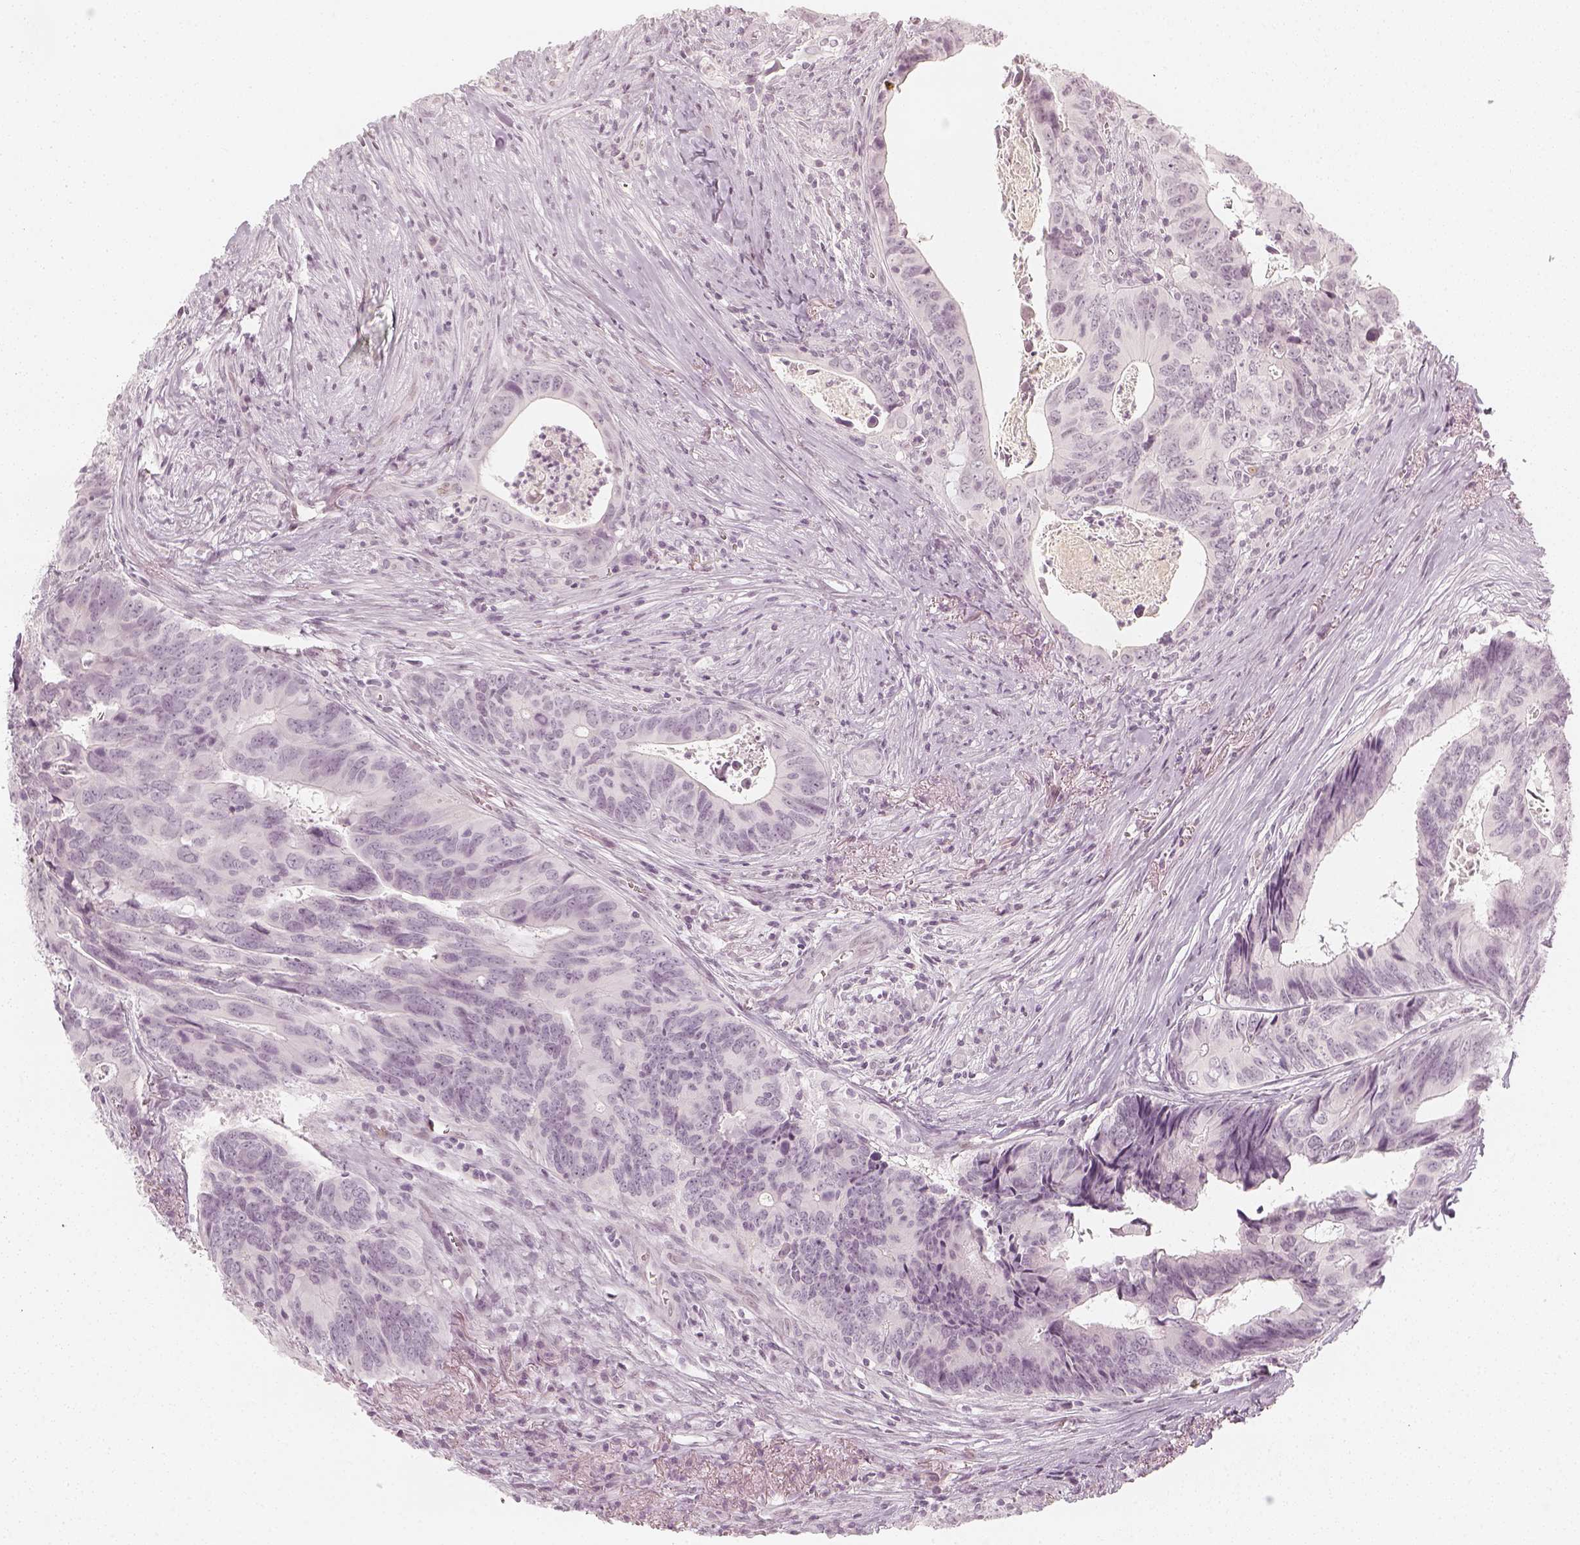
{"staining": {"intensity": "negative", "quantity": "none", "location": "none"}, "tissue": "colorectal cancer", "cell_type": "Tumor cells", "image_type": "cancer", "snomed": [{"axis": "morphology", "description": "Adenocarcinoma, NOS"}, {"axis": "topography", "description": "Colon"}], "caption": "This is an IHC photomicrograph of adenocarcinoma (colorectal). There is no expression in tumor cells.", "gene": "KRTAP2-1", "patient": {"sex": "female", "age": 82}}